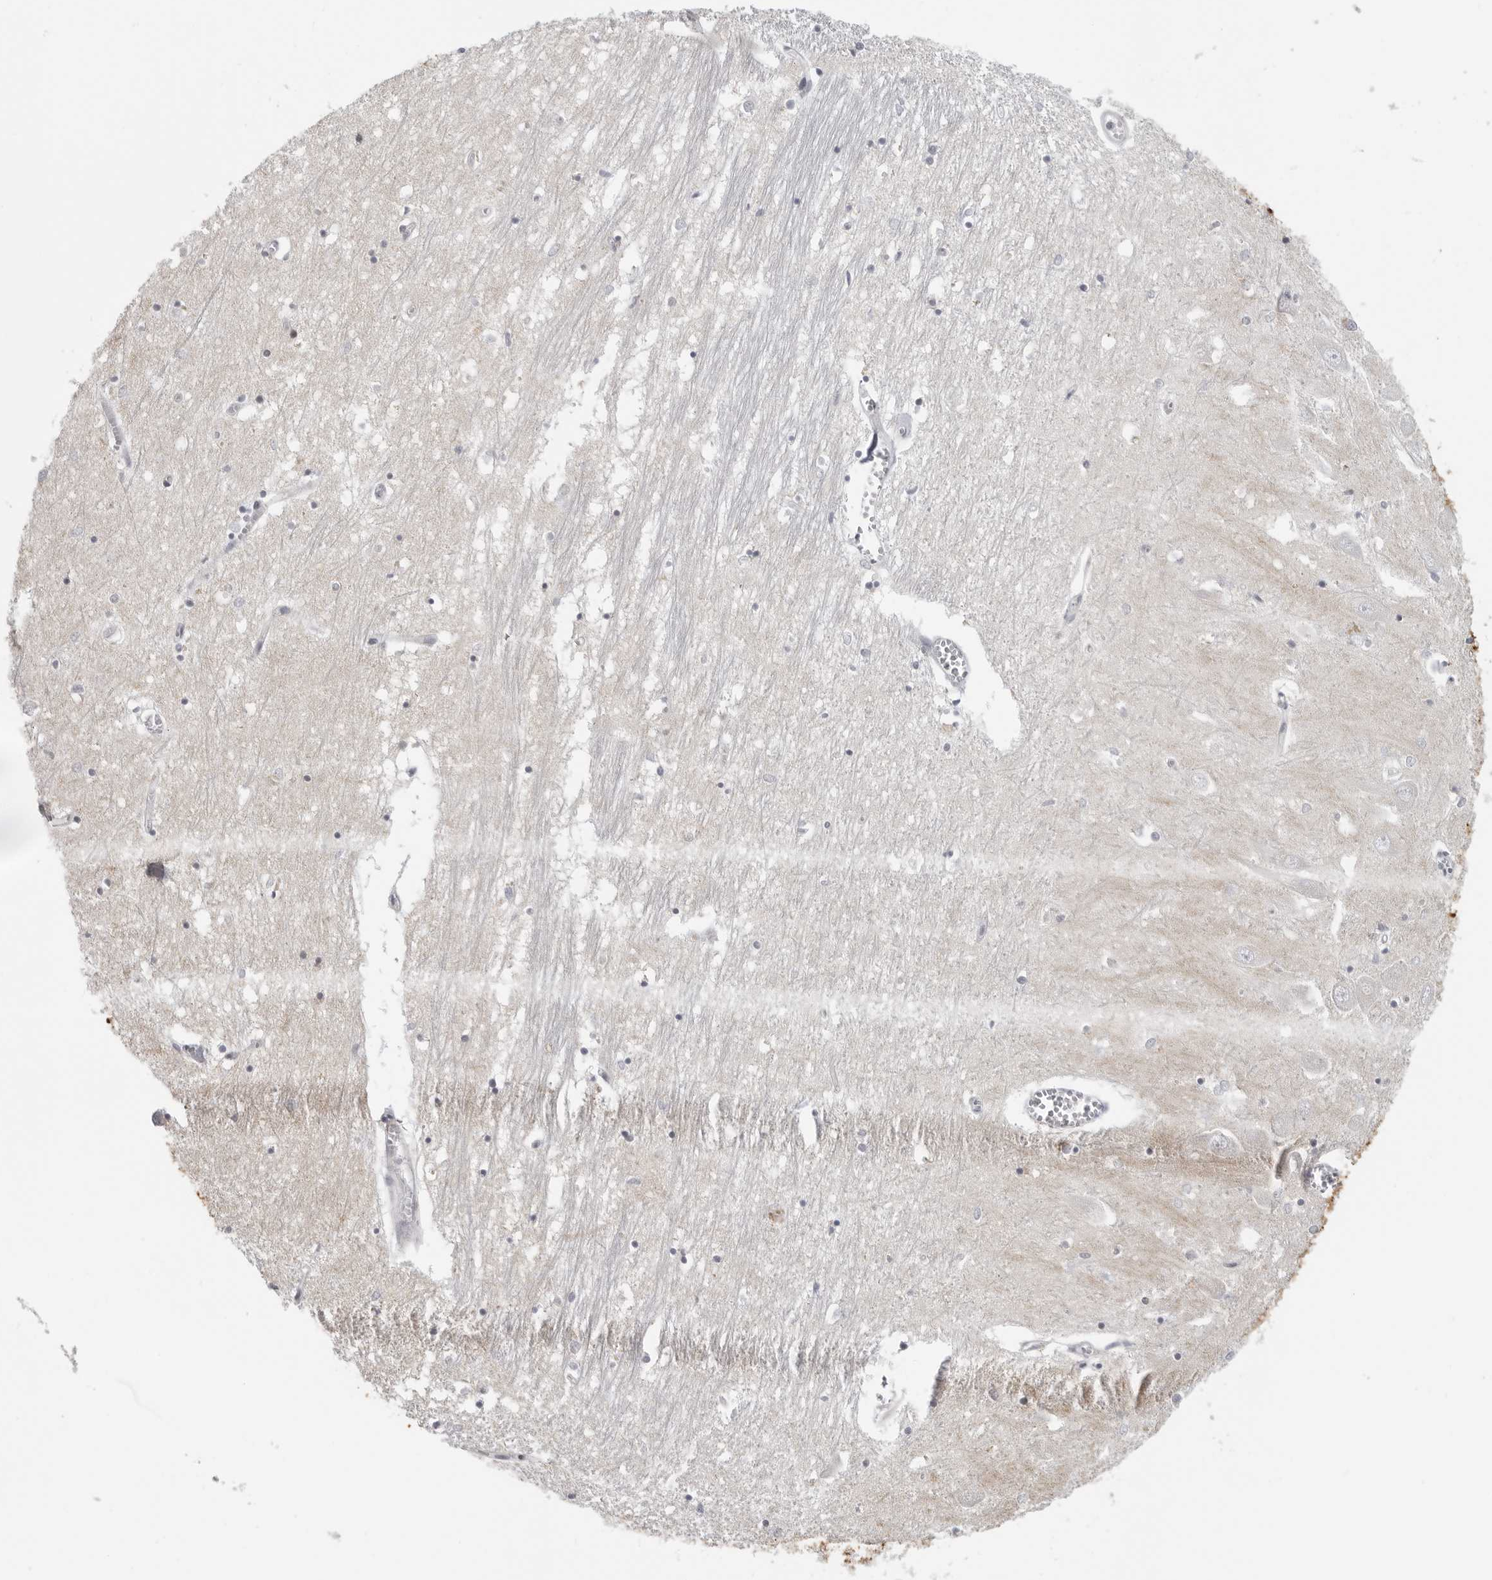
{"staining": {"intensity": "negative", "quantity": "none", "location": "none"}, "tissue": "hippocampus", "cell_type": "Glial cells", "image_type": "normal", "snomed": [{"axis": "morphology", "description": "Normal tissue, NOS"}, {"axis": "topography", "description": "Hippocampus"}], "caption": "The immunohistochemistry photomicrograph has no significant expression in glial cells of hippocampus.", "gene": "MAP7D1", "patient": {"sex": "male", "age": 70}}